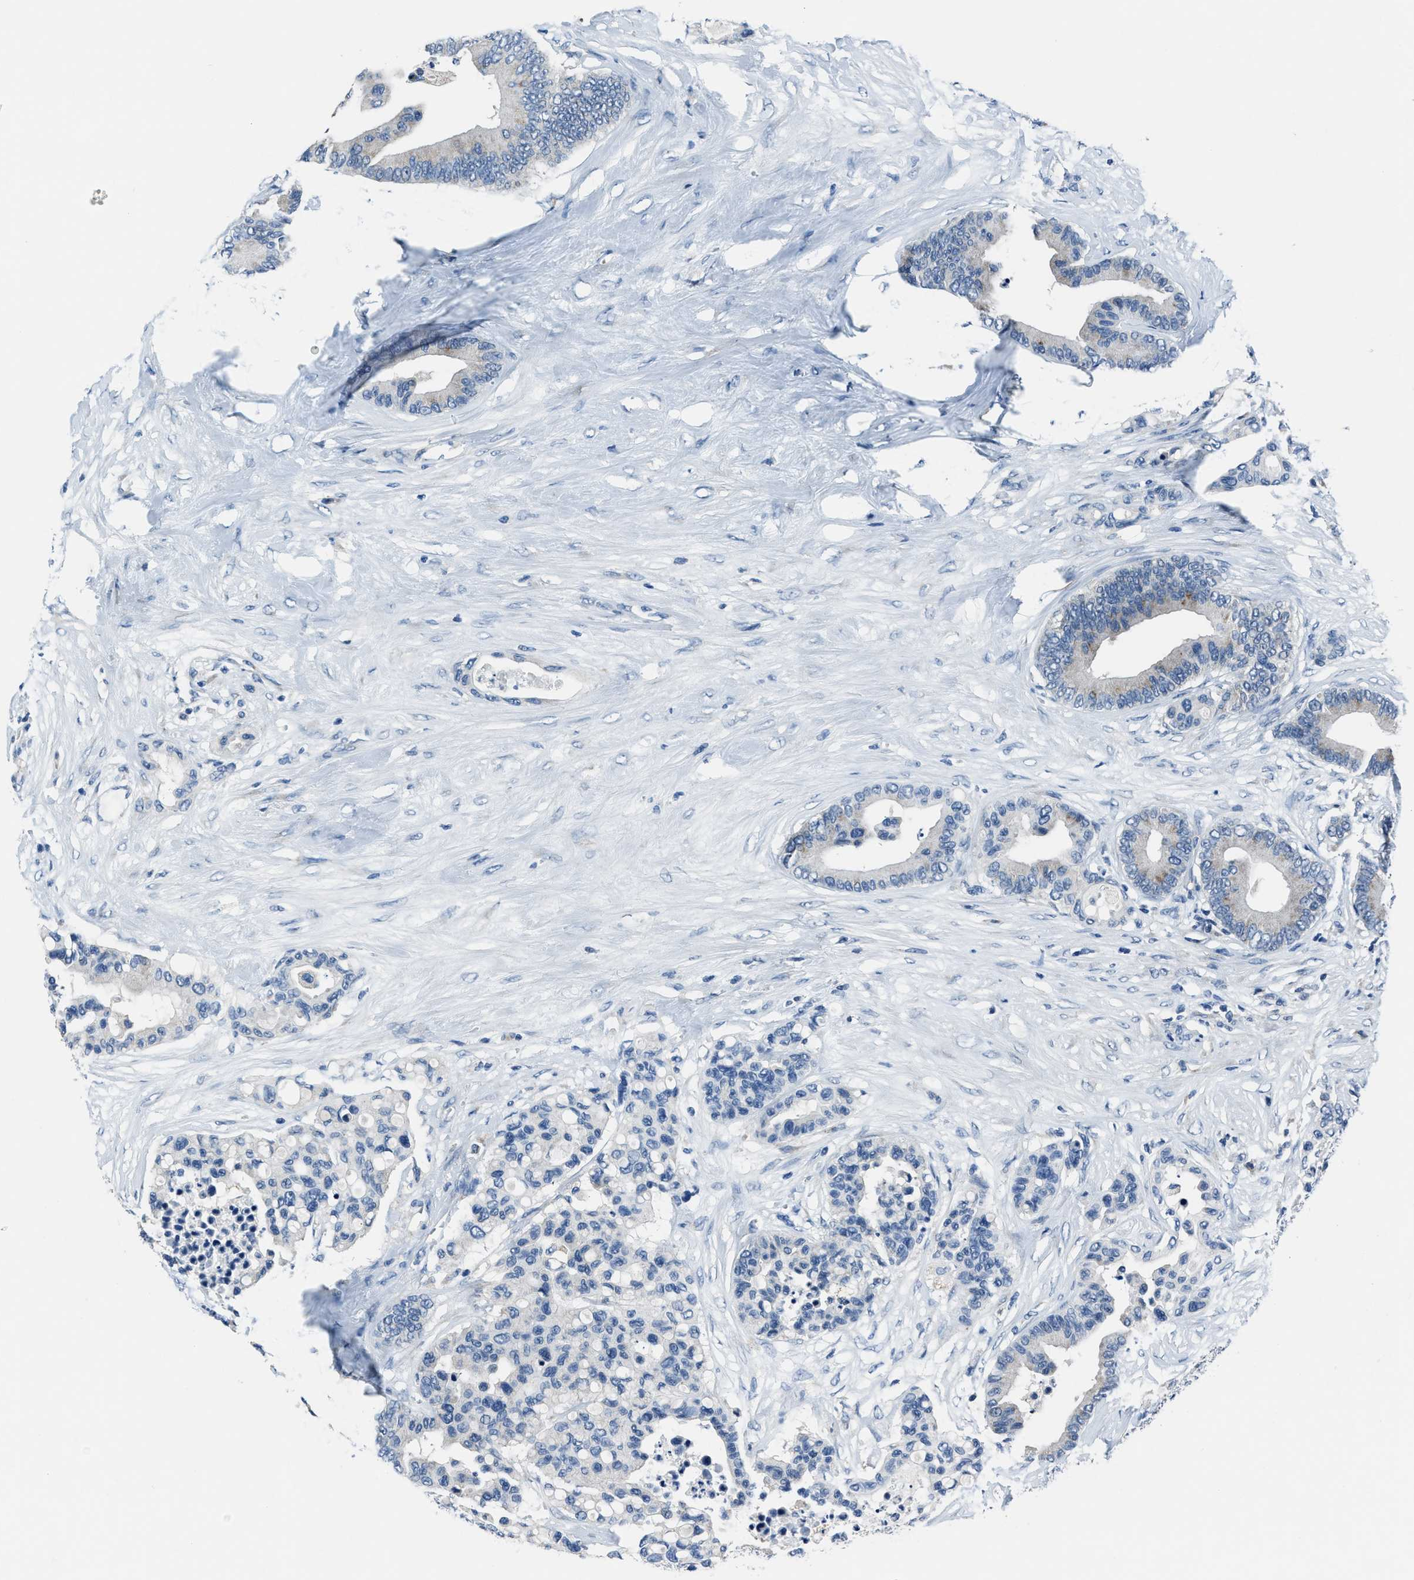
{"staining": {"intensity": "negative", "quantity": "none", "location": "none"}, "tissue": "colorectal cancer", "cell_type": "Tumor cells", "image_type": "cancer", "snomed": [{"axis": "morphology", "description": "Adenocarcinoma, NOS"}, {"axis": "topography", "description": "Colon"}], "caption": "Immunohistochemical staining of colorectal adenocarcinoma exhibits no significant positivity in tumor cells.", "gene": "ADAM2", "patient": {"sex": "male", "age": 82}}